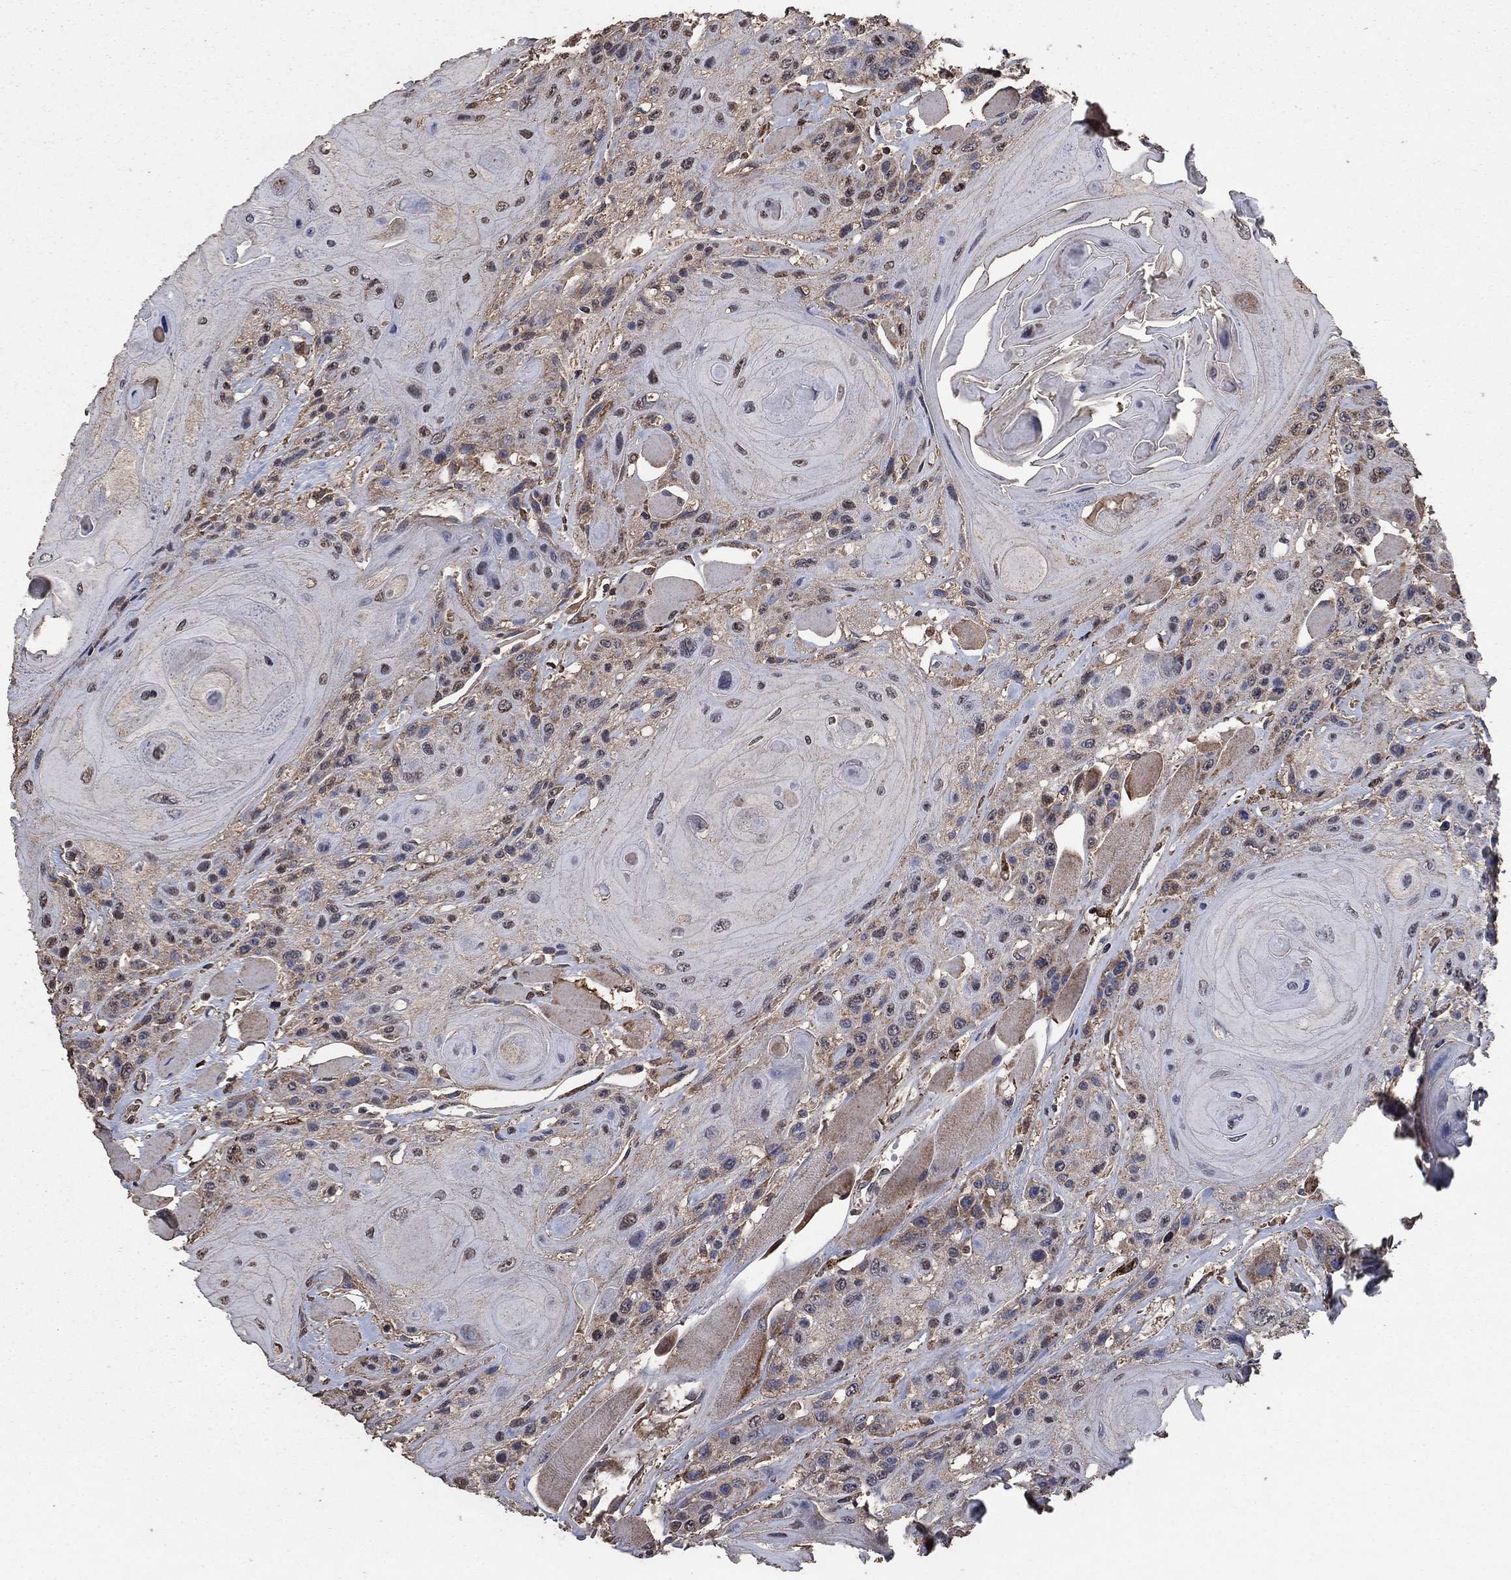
{"staining": {"intensity": "weak", "quantity": "25%-75%", "location": "nuclear"}, "tissue": "head and neck cancer", "cell_type": "Tumor cells", "image_type": "cancer", "snomed": [{"axis": "morphology", "description": "Squamous cell carcinoma, NOS"}, {"axis": "topography", "description": "Head-Neck"}], "caption": "Head and neck cancer (squamous cell carcinoma) stained with DAB IHC demonstrates low levels of weak nuclear expression in approximately 25%-75% of tumor cells. (DAB IHC with brightfield microscopy, high magnification).", "gene": "MRPS24", "patient": {"sex": "female", "age": 59}}